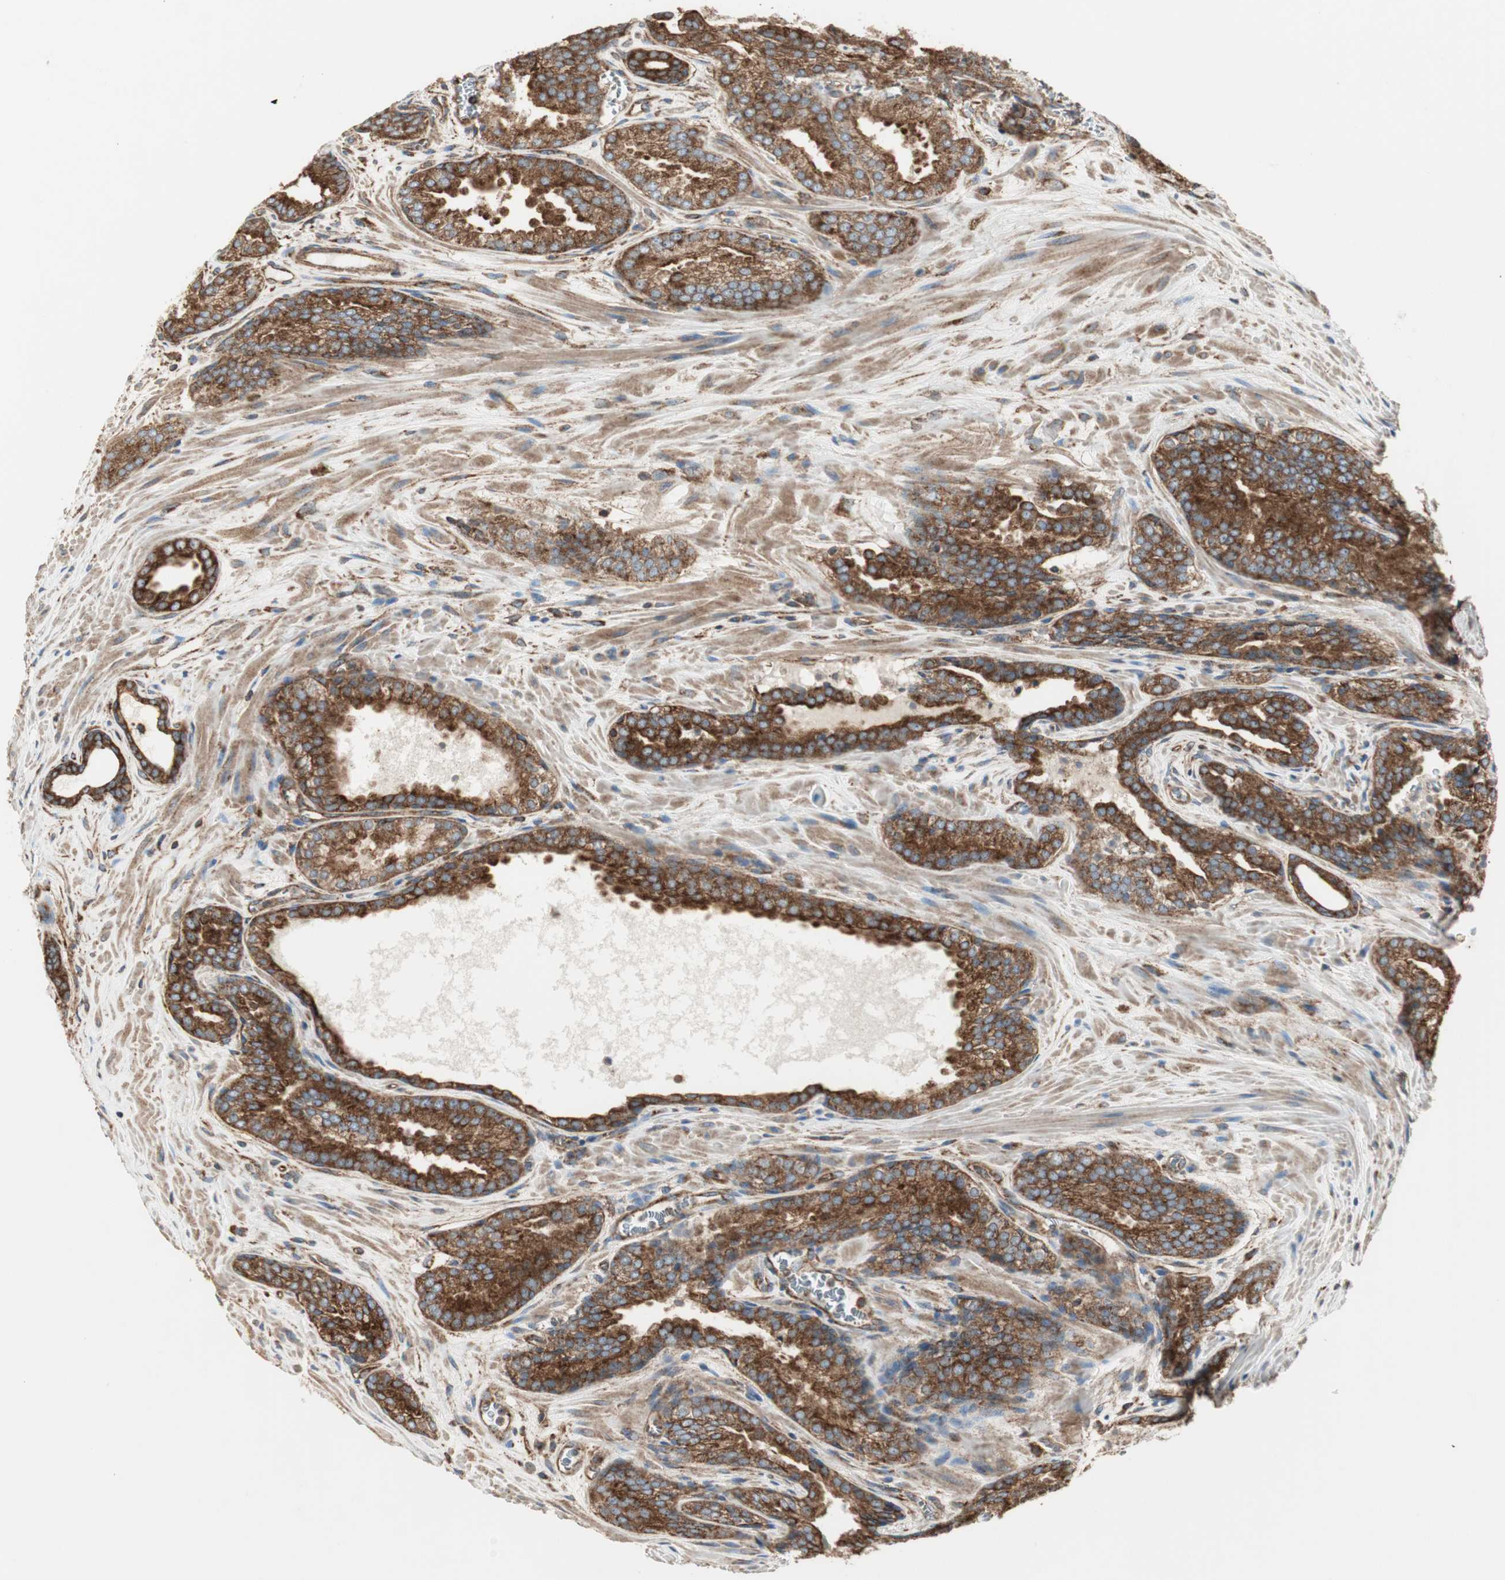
{"staining": {"intensity": "strong", "quantity": ">75%", "location": "cytoplasmic/membranous"}, "tissue": "prostate cancer", "cell_type": "Tumor cells", "image_type": "cancer", "snomed": [{"axis": "morphology", "description": "Adenocarcinoma, Low grade"}, {"axis": "topography", "description": "Prostate"}], "caption": "Prostate adenocarcinoma (low-grade) stained for a protein shows strong cytoplasmic/membranous positivity in tumor cells. (IHC, brightfield microscopy, high magnification).", "gene": "H6PD", "patient": {"sex": "male", "age": 60}}